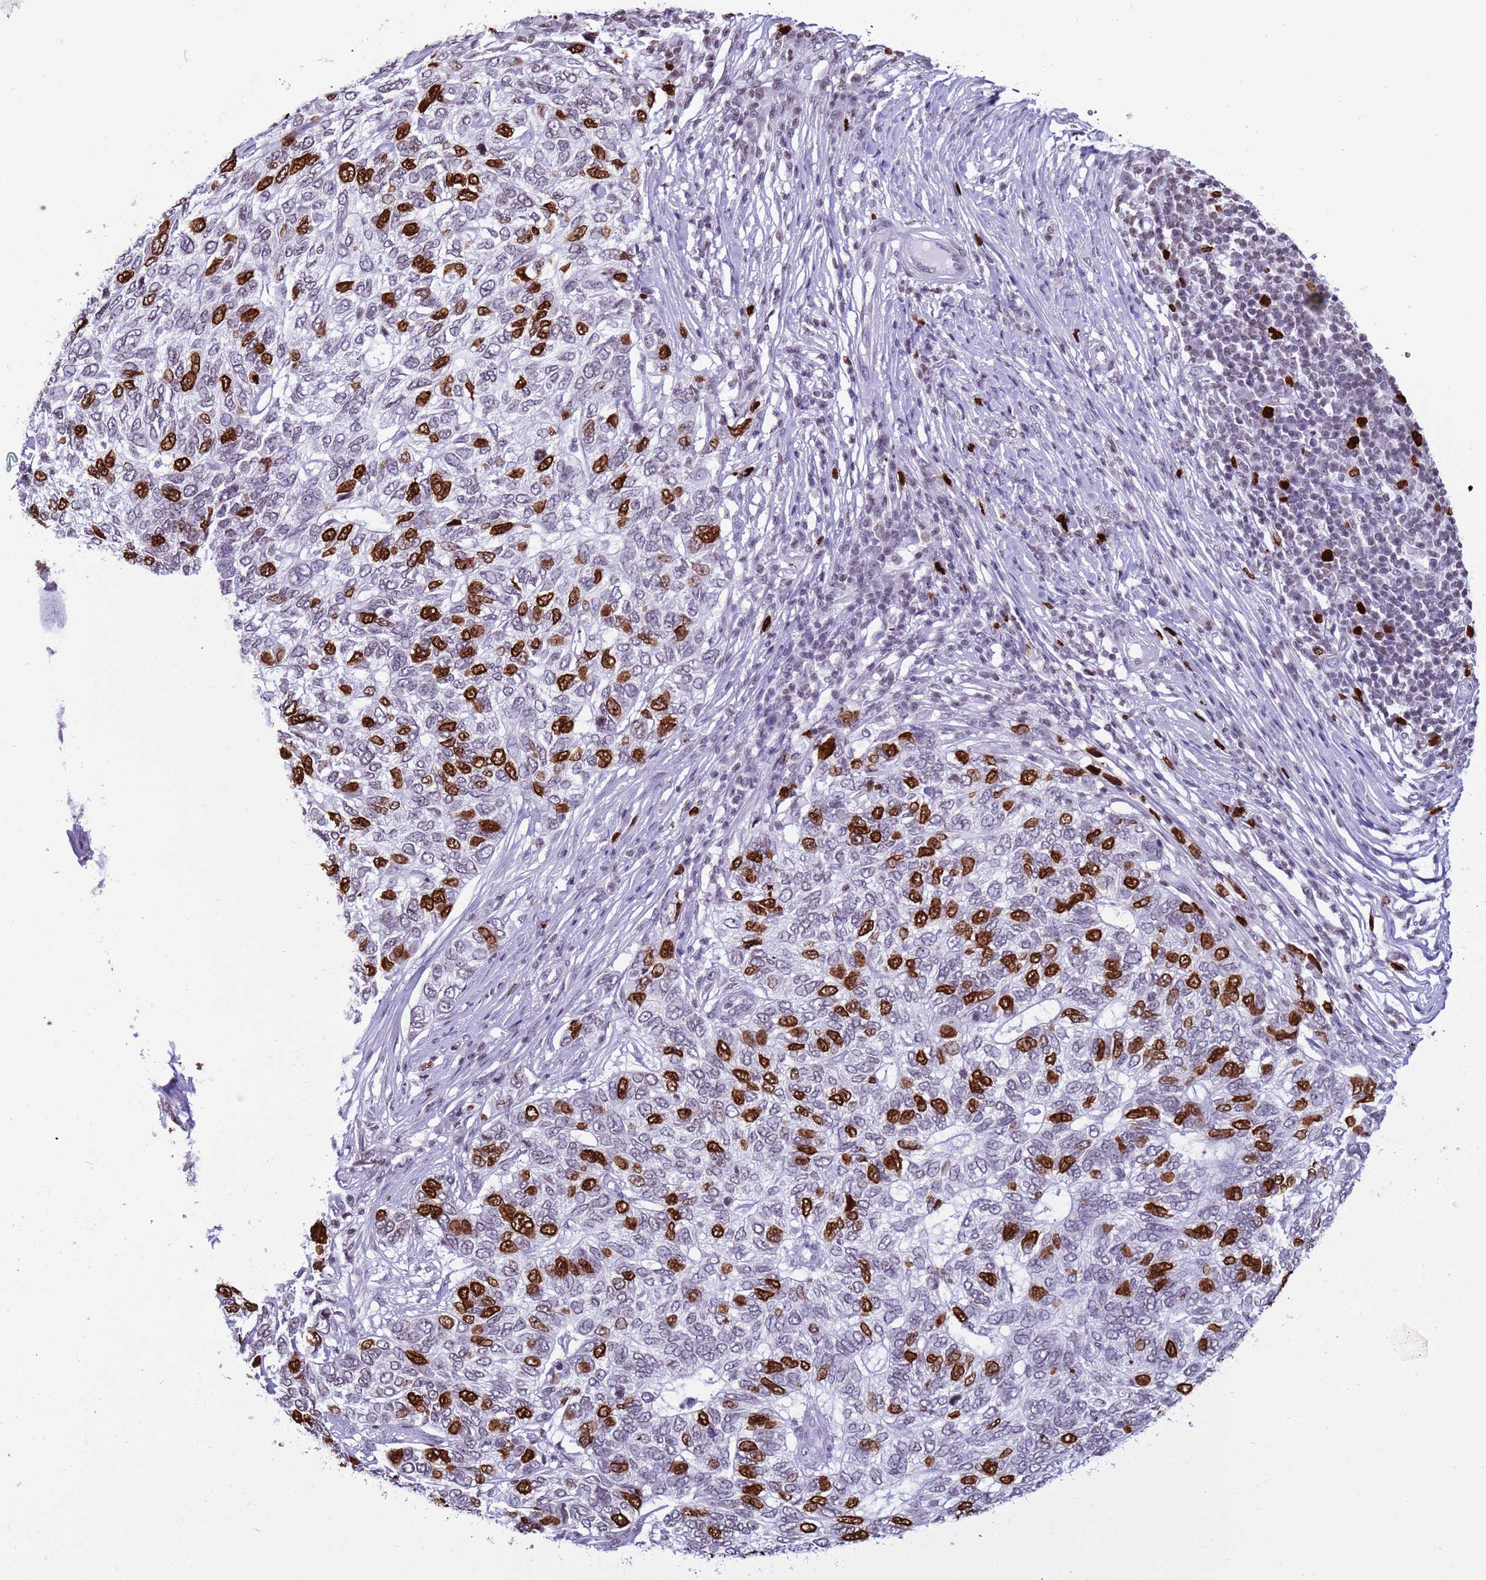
{"staining": {"intensity": "strong", "quantity": "25%-75%", "location": "nuclear"}, "tissue": "skin cancer", "cell_type": "Tumor cells", "image_type": "cancer", "snomed": [{"axis": "morphology", "description": "Basal cell carcinoma"}, {"axis": "topography", "description": "Skin"}], "caption": "Skin cancer tissue shows strong nuclear staining in approximately 25%-75% of tumor cells Nuclei are stained in blue.", "gene": "H4C8", "patient": {"sex": "female", "age": 65}}